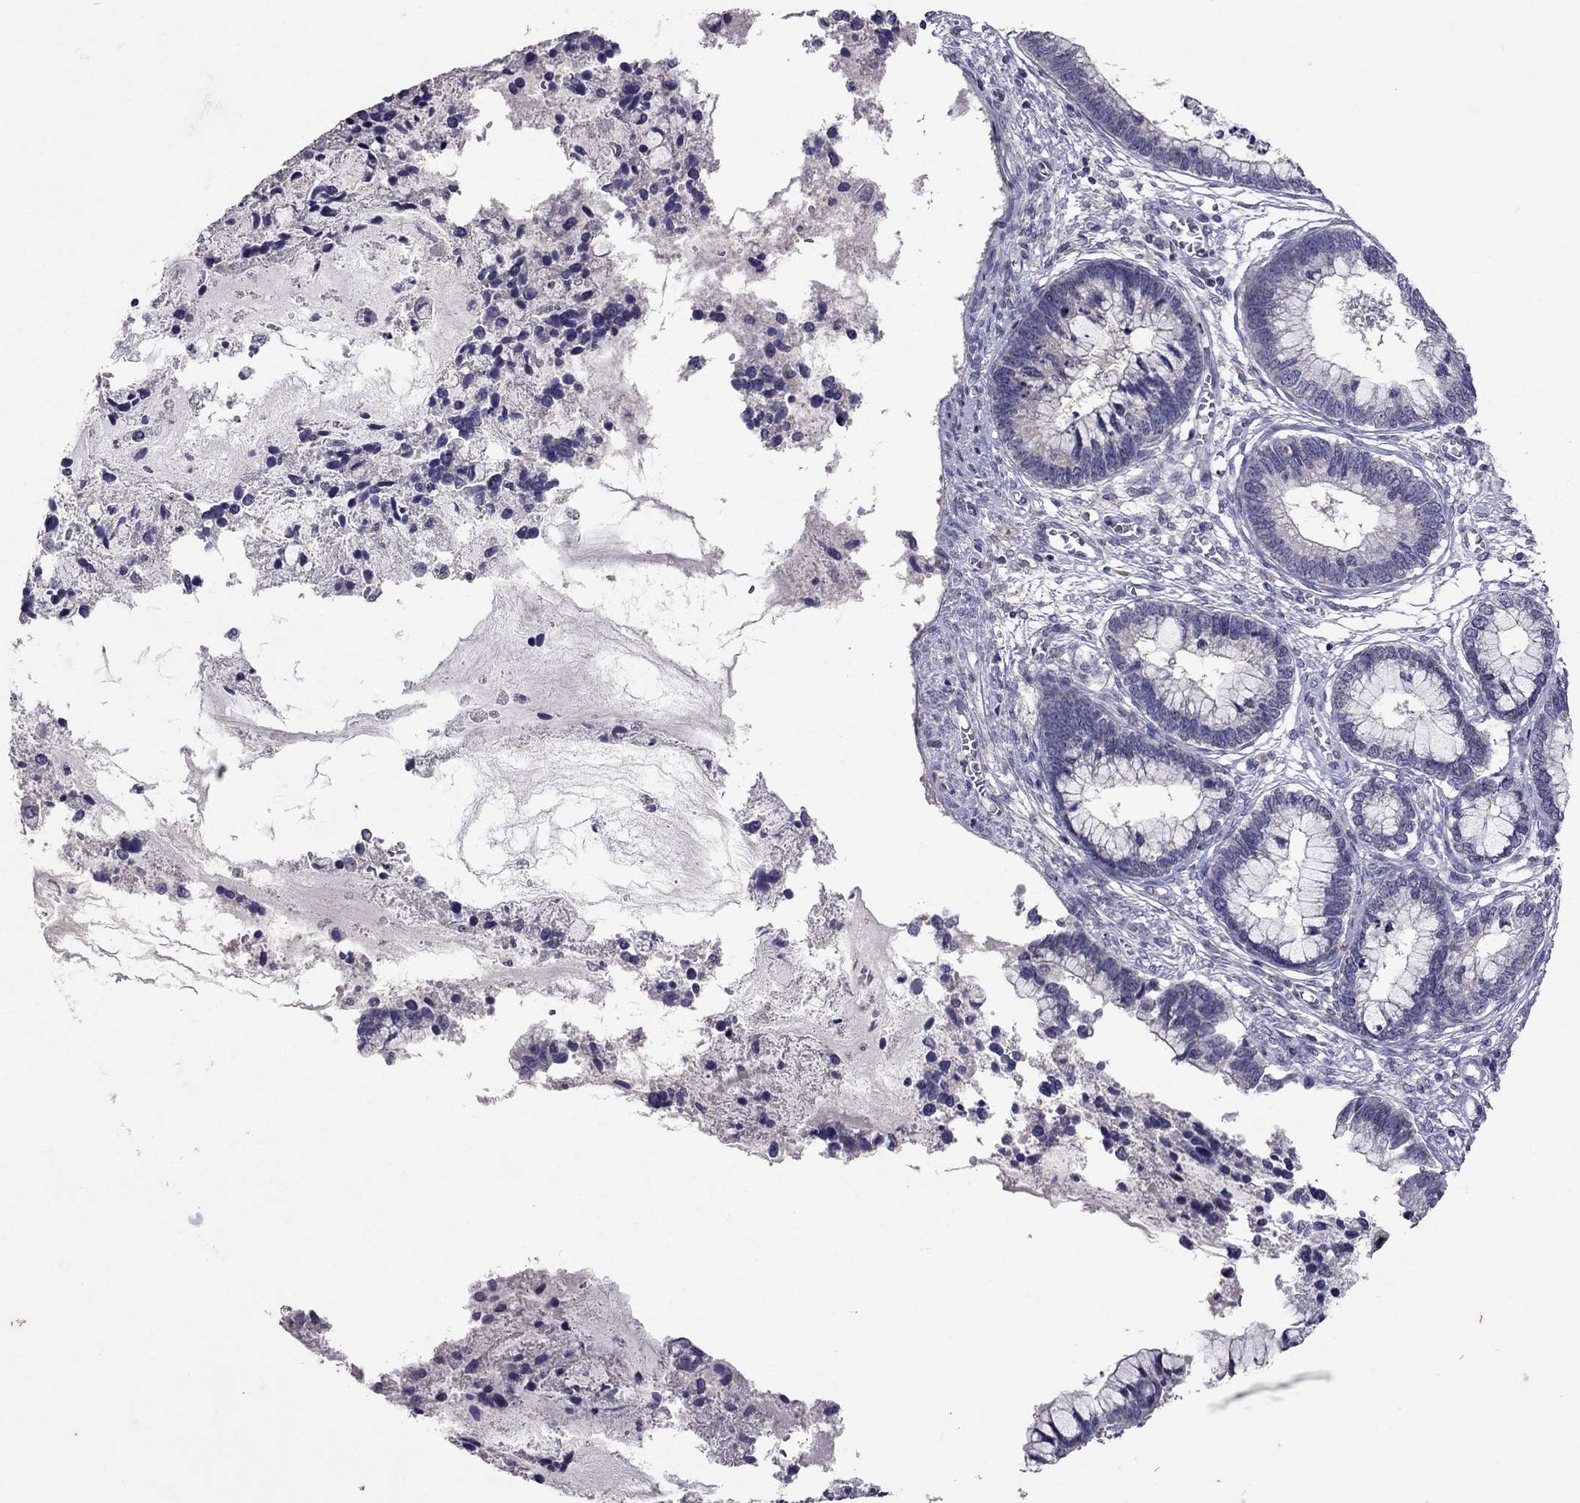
{"staining": {"intensity": "negative", "quantity": "none", "location": "none"}, "tissue": "cervical cancer", "cell_type": "Tumor cells", "image_type": "cancer", "snomed": [{"axis": "morphology", "description": "Adenocarcinoma, NOS"}, {"axis": "topography", "description": "Cervix"}], "caption": "An IHC image of adenocarcinoma (cervical) is shown. There is no staining in tumor cells of adenocarcinoma (cervical).", "gene": "FST", "patient": {"sex": "female", "age": 44}}